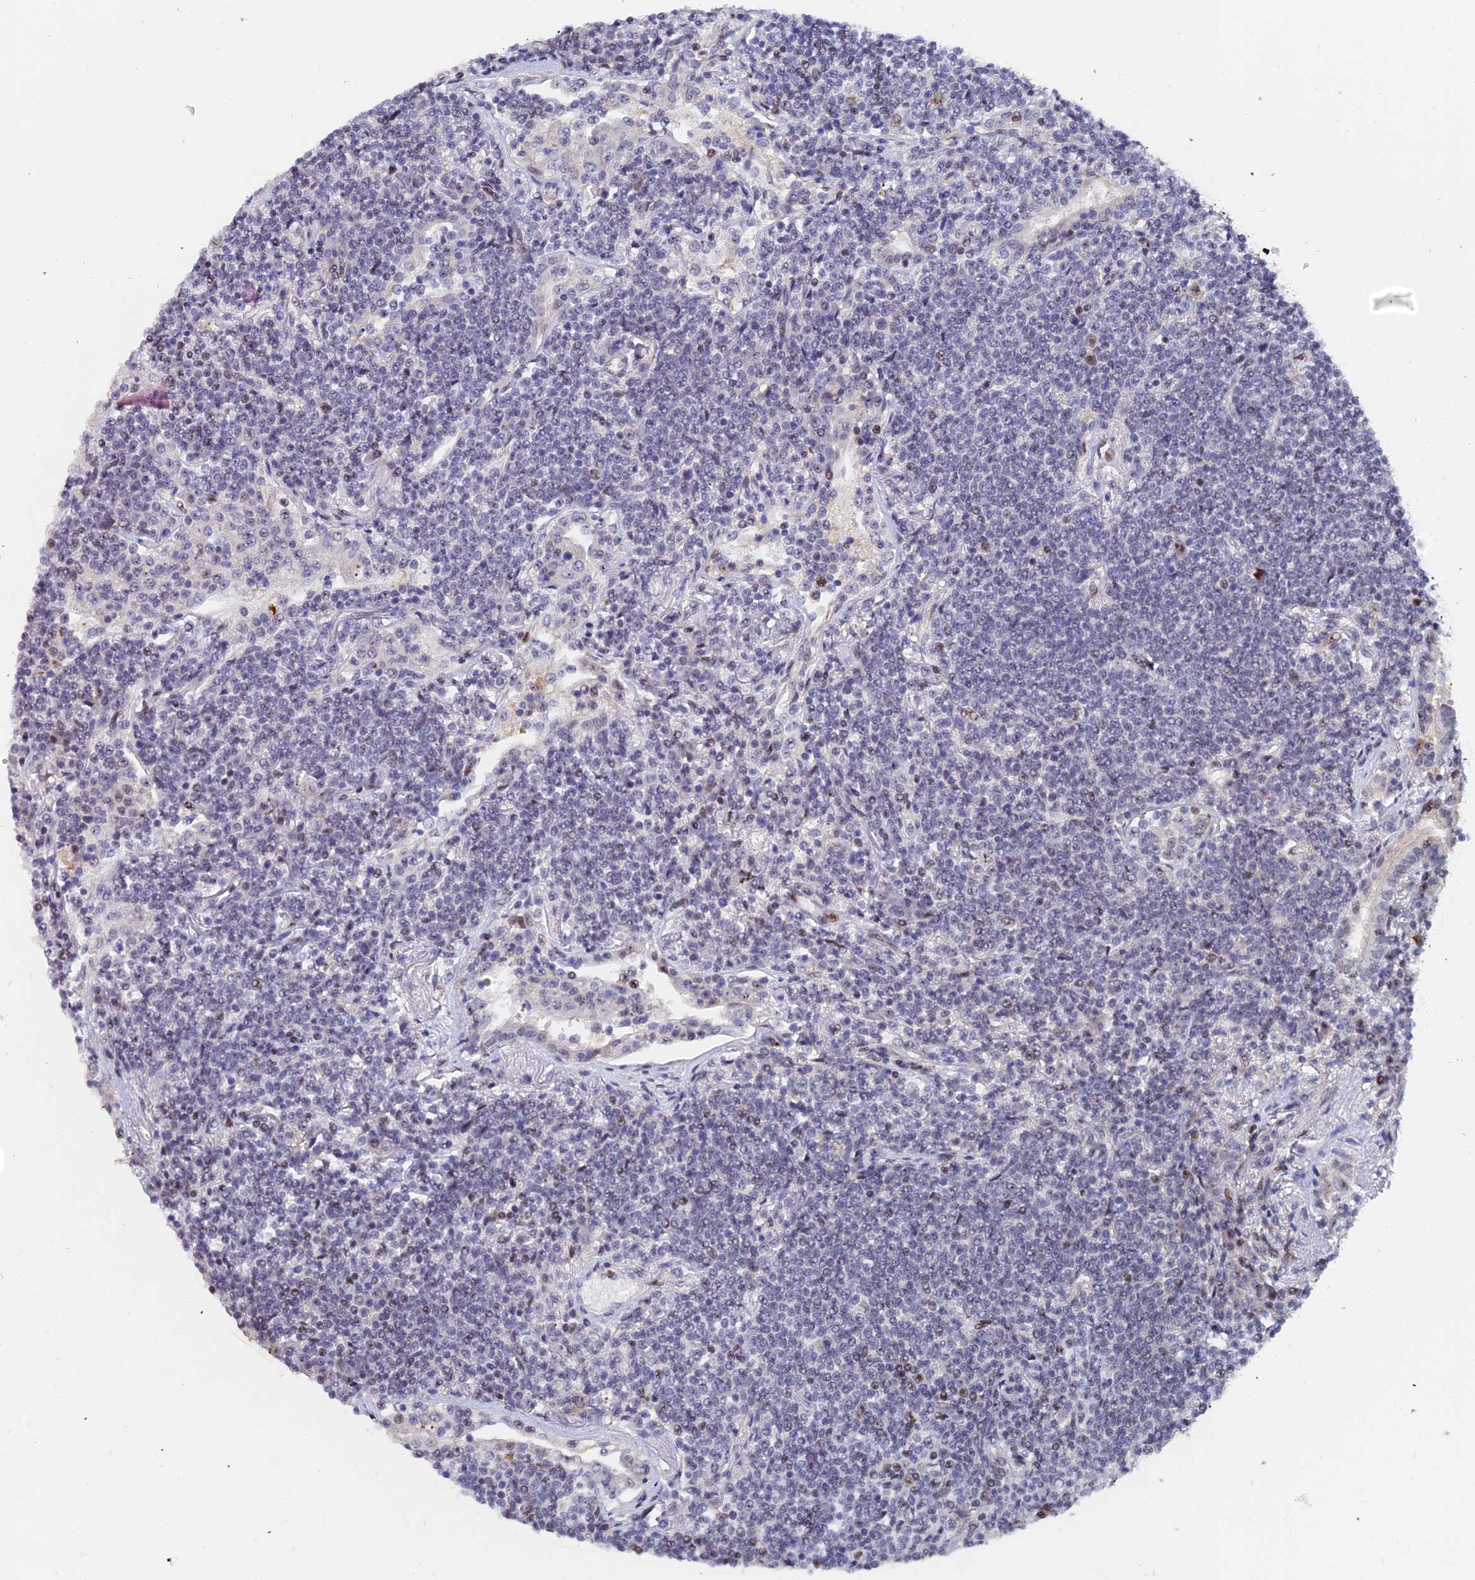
{"staining": {"intensity": "weak", "quantity": "<25%", "location": "nuclear"}, "tissue": "lymphoma", "cell_type": "Tumor cells", "image_type": "cancer", "snomed": [{"axis": "morphology", "description": "Malignant lymphoma, non-Hodgkin's type, Low grade"}, {"axis": "topography", "description": "Lung"}], "caption": "Image shows no protein expression in tumor cells of lymphoma tissue. Nuclei are stained in blue.", "gene": "TIFA", "patient": {"sex": "female", "age": 71}}